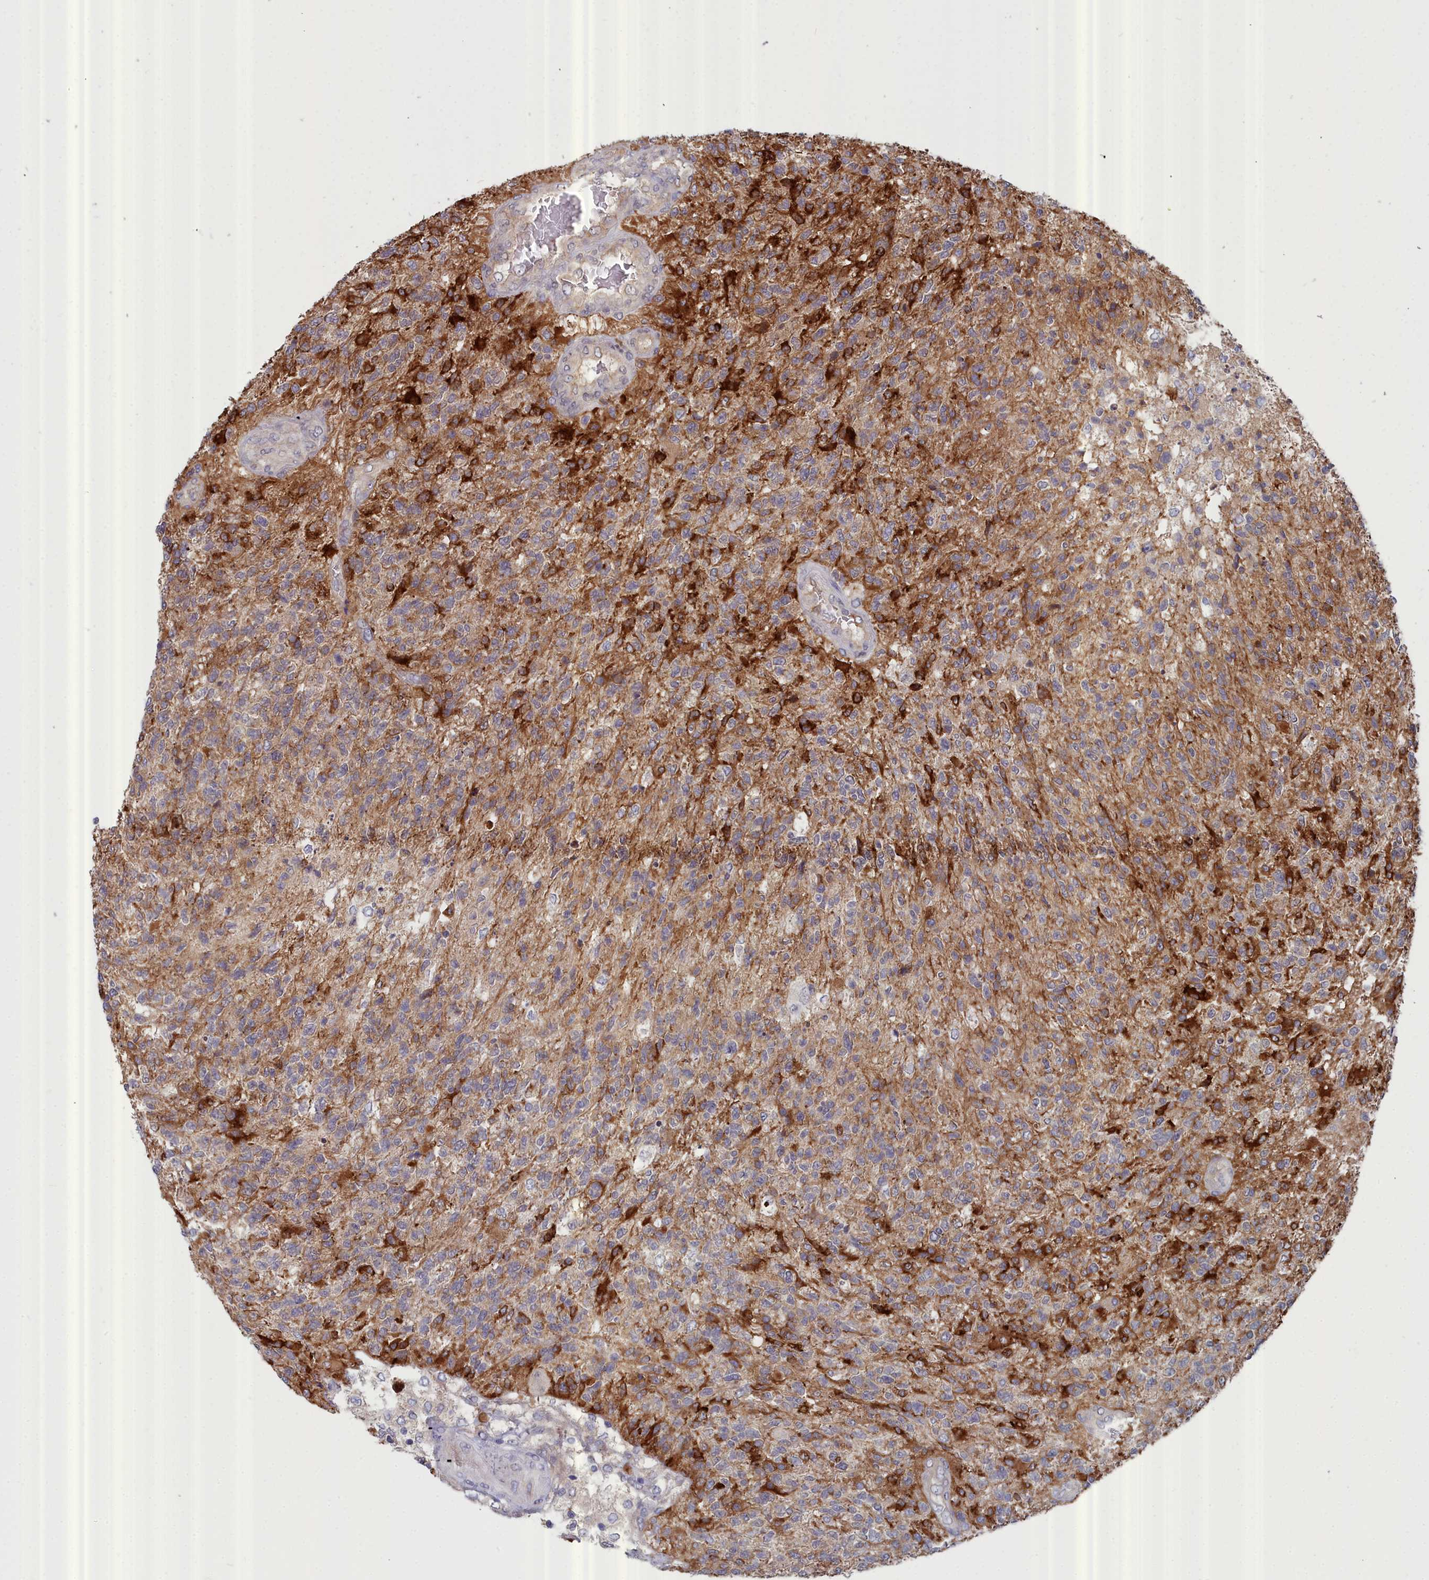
{"staining": {"intensity": "strong", "quantity": "<25%", "location": "cytoplasmic/membranous"}, "tissue": "glioma", "cell_type": "Tumor cells", "image_type": "cancer", "snomed": [{"axis": "morphology", "description": "Glioma, malignant, High grade"}, {"axis": "topography", "description": "Brain"}], "caption": "Brown immunohistochemical staining in human malignant glioma (high-grade) reveals strong cytoplasmic/membranous expression in approximately <25% of tumor cells.", "gene": "RDX", "patient": {"sex": "male", "age": 56}}